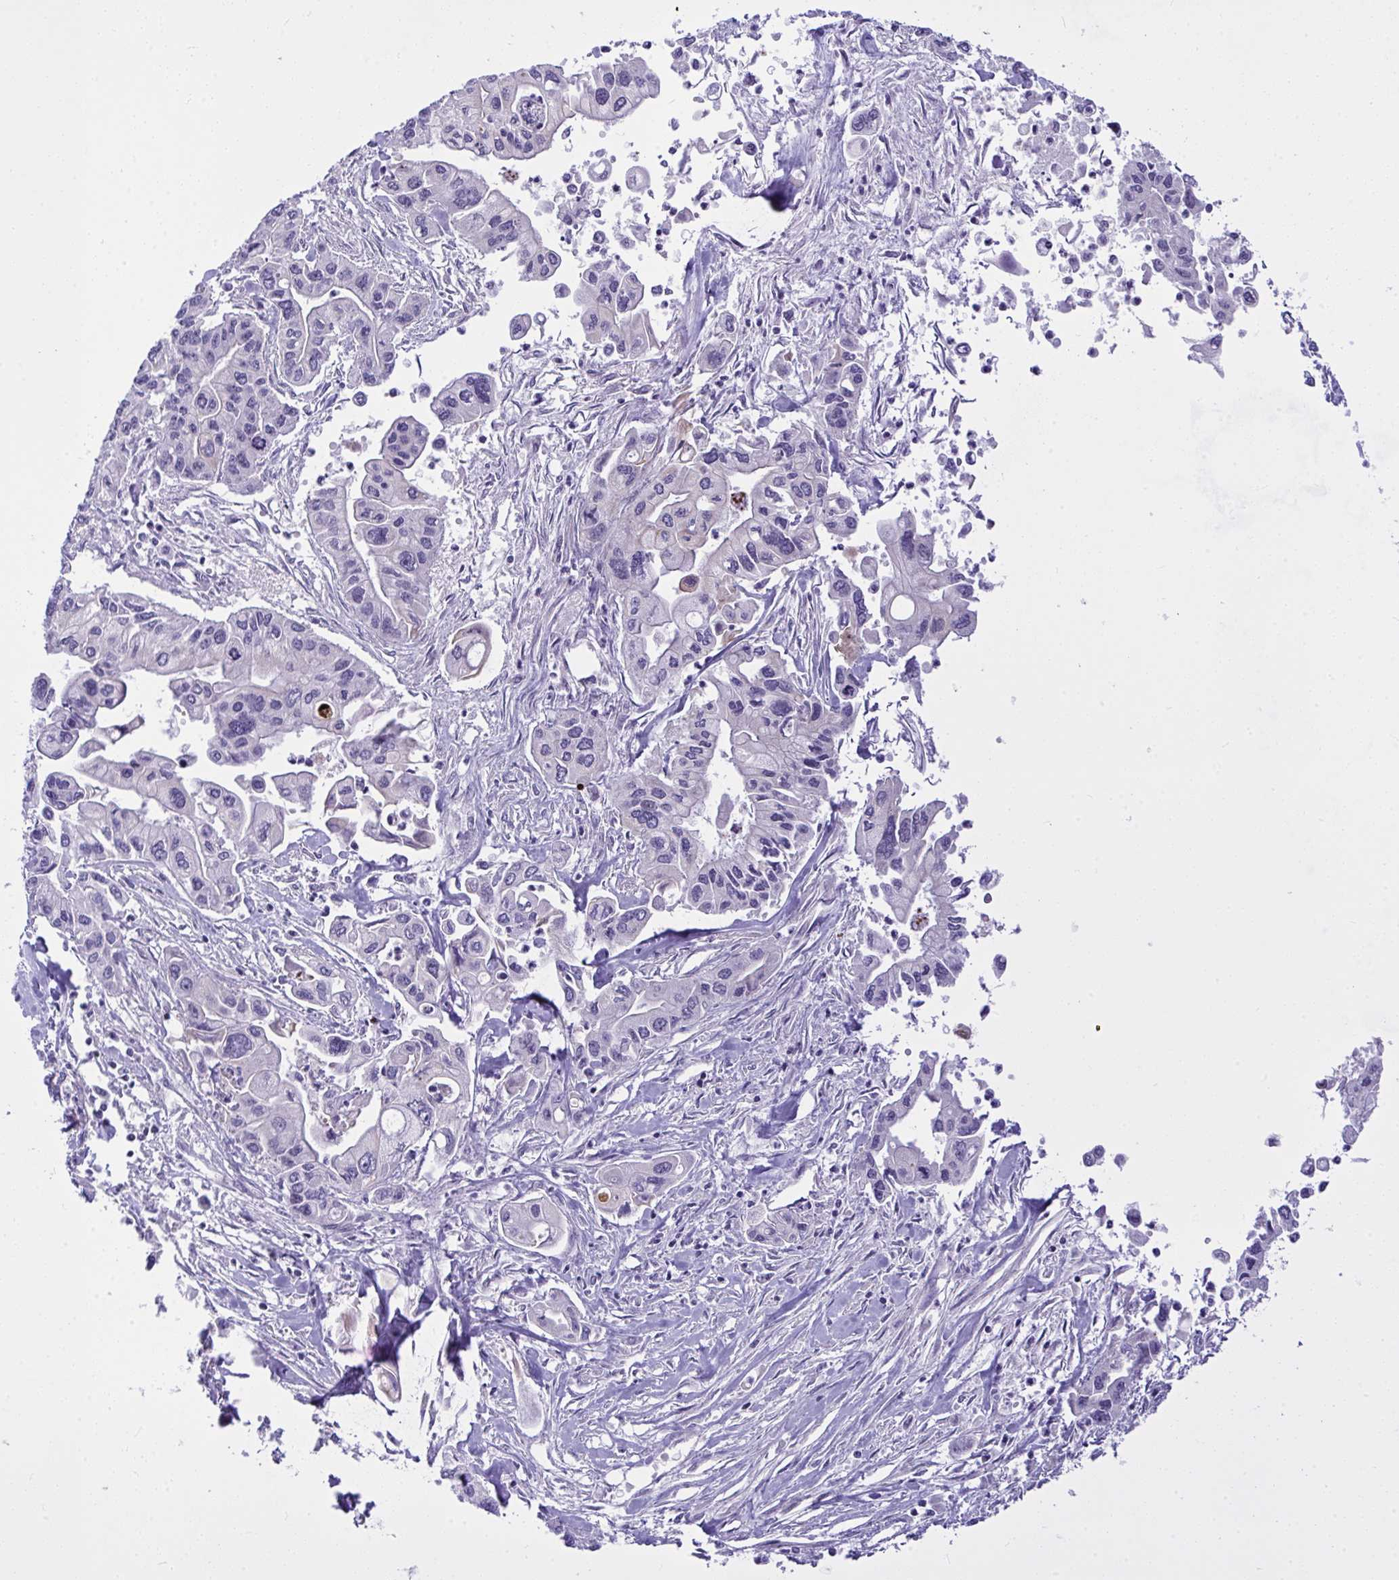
{"staining": {"intensity": "negative", "quantity": "none", "location": "none"}, "tissue": "pancreatic cancer", "cell_type": "Tumor cells", "image_type": "cancer", "snomed": [{"axis": "morphology", "description": "Adenocarcinoma, NOS"}, {"axis": "topography", "description": "Pancreas"}], "caption": "Protein analysis of adenocarcinoma (pancreatic) exhibits no significant staining in tumor cells.", "gene": "NFXL1", "patient": {"sex": "male", "age": 62}}